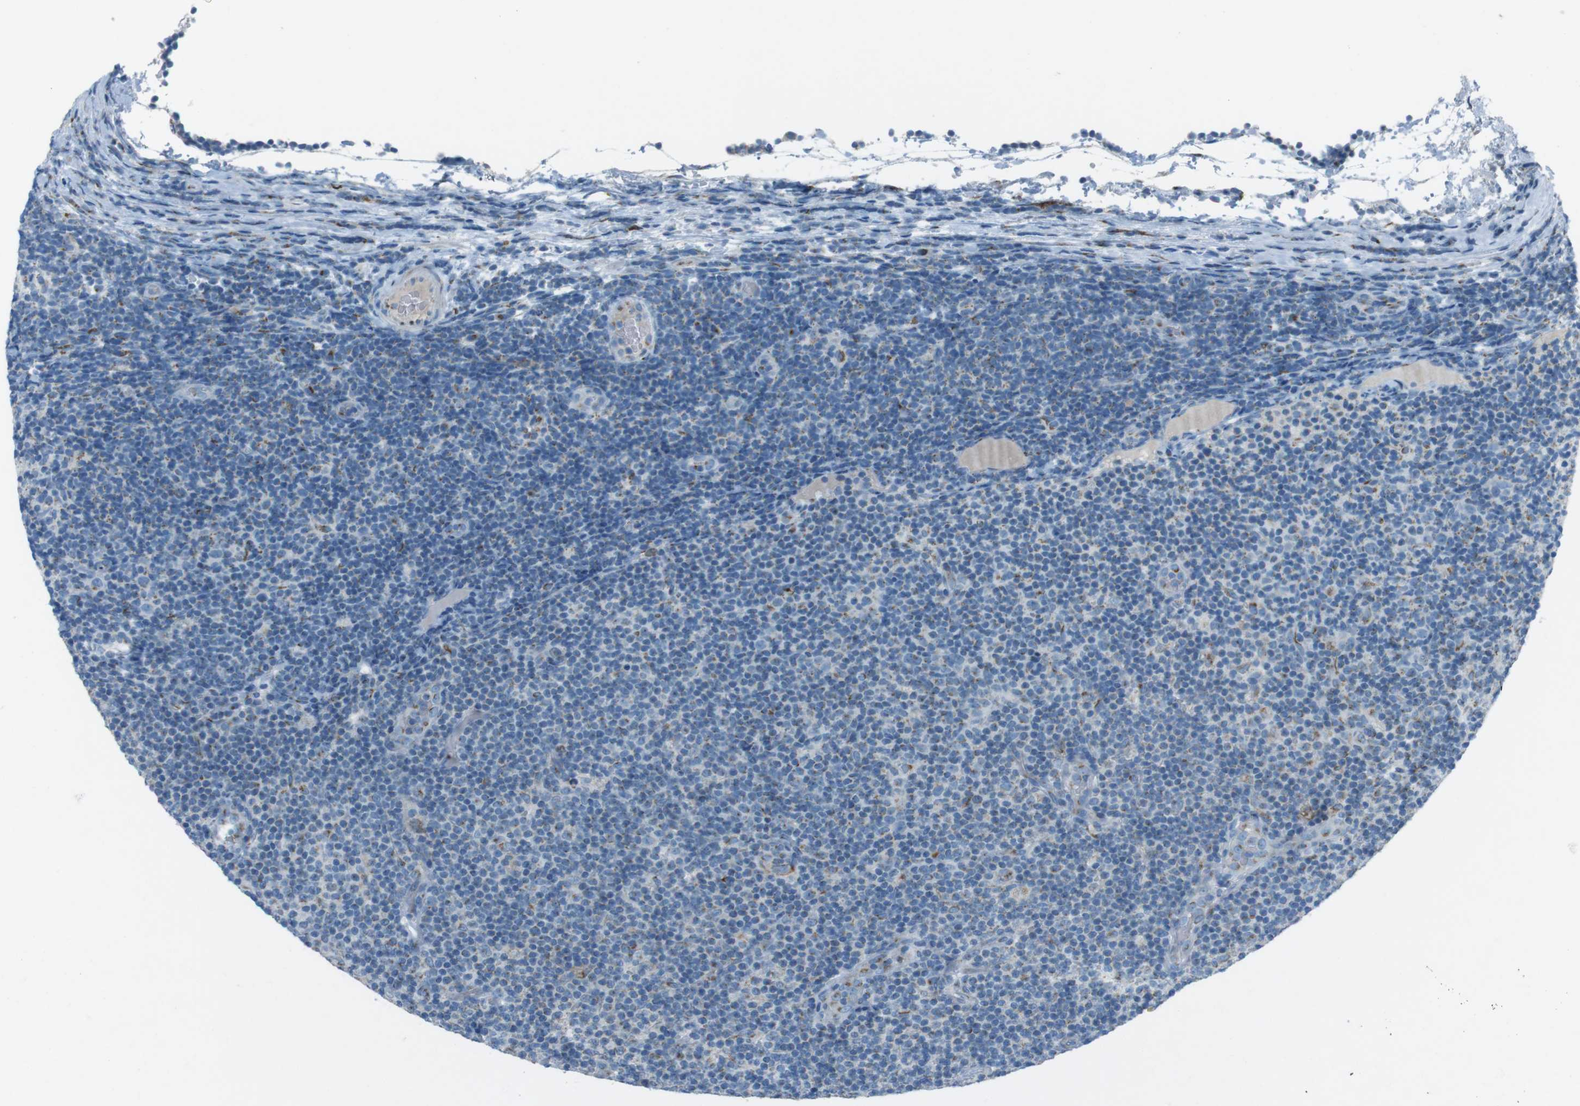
{"staining": {"intensity": "negative", "quantity": "none", "location": "none"}, "tissue": "lymphoma", "cell_type": "Tumor cells", "image_type": "cancer", "snomed": [{"axis": "morphology", "description": "Malignant lymphoma, non-Hodgkin's type, Low grade"}, {"axis": "topography", "description": "Lymph node"}], "caption": "Tumor cells are negative for brown protein staining in malignant lymphoma, non-Hodgkin's type (low-grade).", "gene": "TXNDC15", "patient": {"sex": "male", "age": 83}}